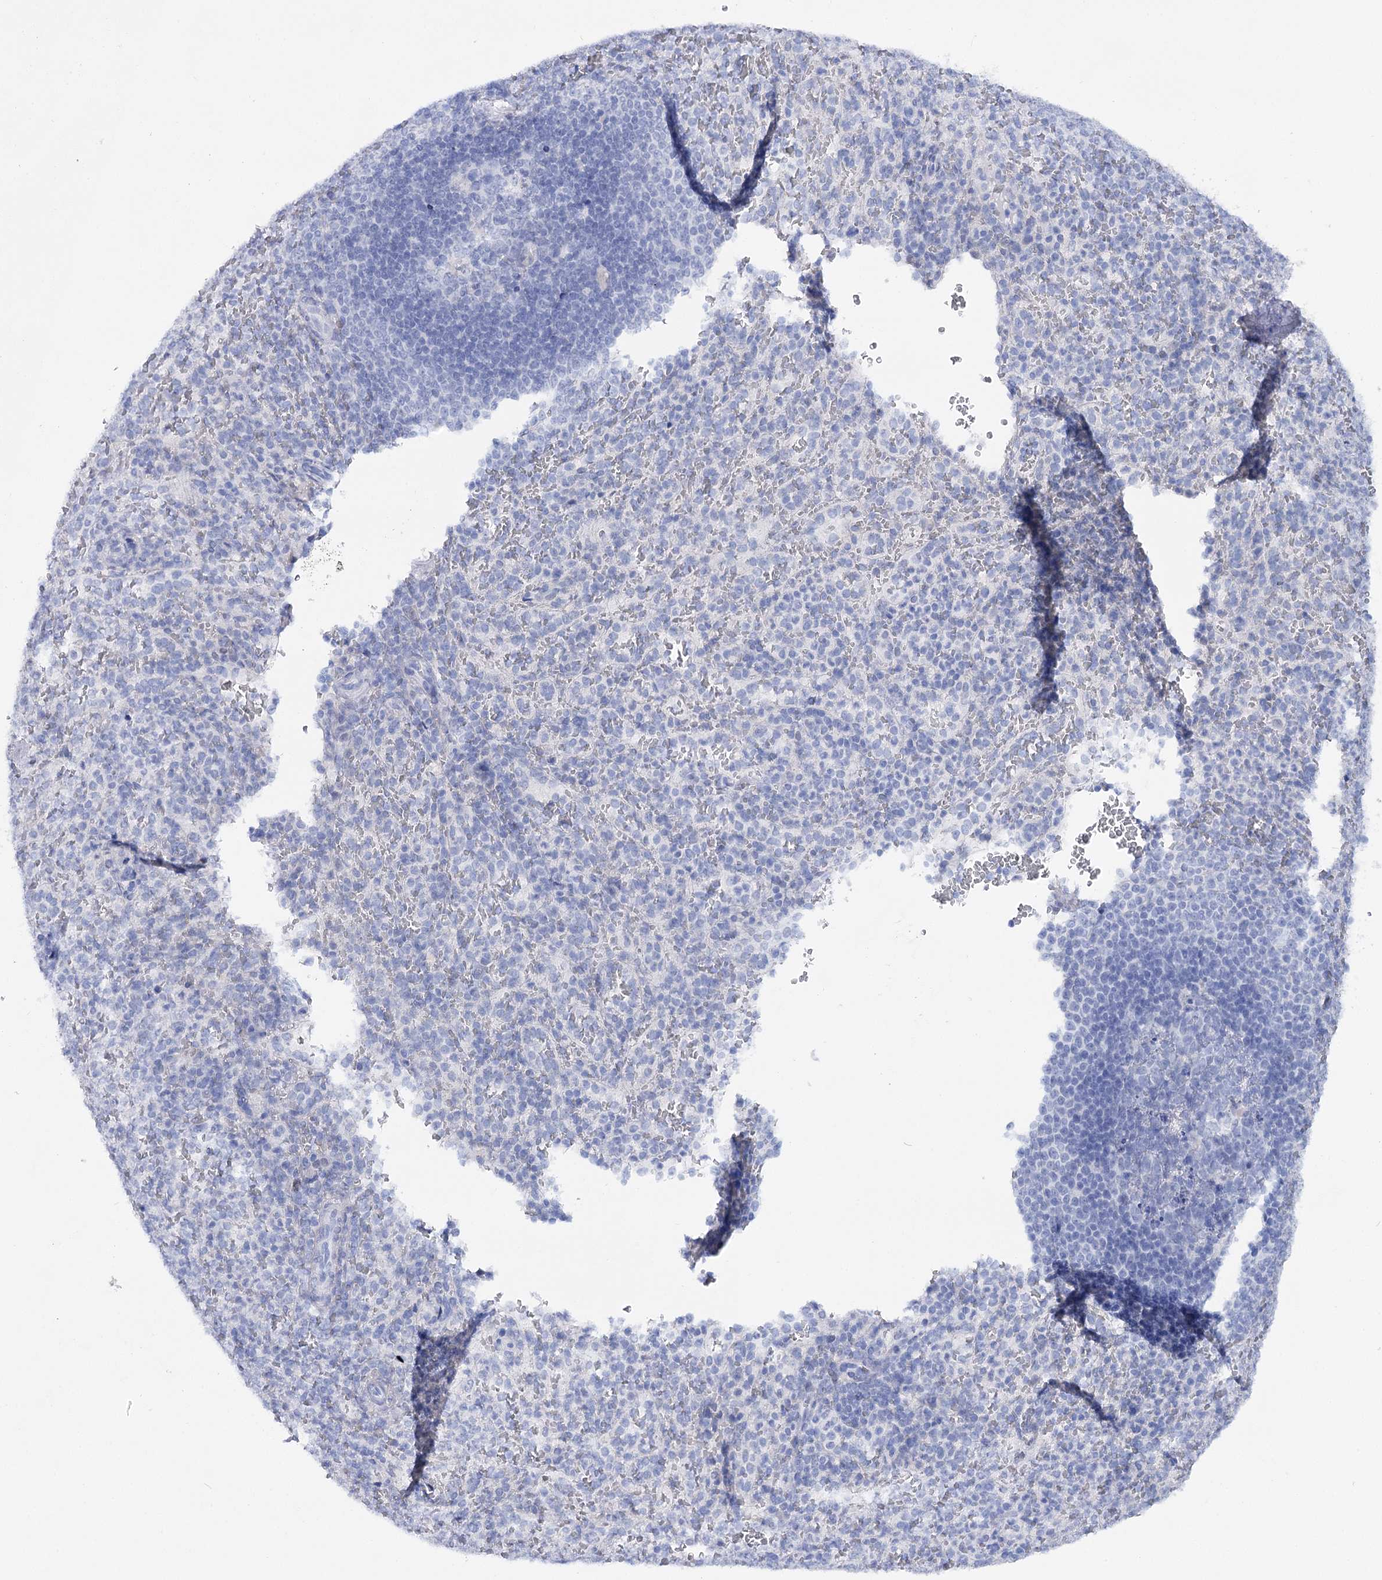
{"staining": {"intensity": "negative", "quantity": "none", "location": "none"}, "tissue": "spleen", "cell_type": "Cells in red pulp", "image_type": "normal", "snomed": [{"axis": "morphology", "description": "Normal tissue, NOS"}, {"axis": "topography", "description": "Spleen"}], "caption": "Immunohistochemistry image of normal spleen: spleen stained with DAB (3,3'-diaminobenzidine) reveals no significant protein expression in cells in red pulp. (DAB (3,3'-diaminobenzidine) IHC, high magnification).", "gene": "UGDH", "patient": {"sex": "female", "age": 21}}